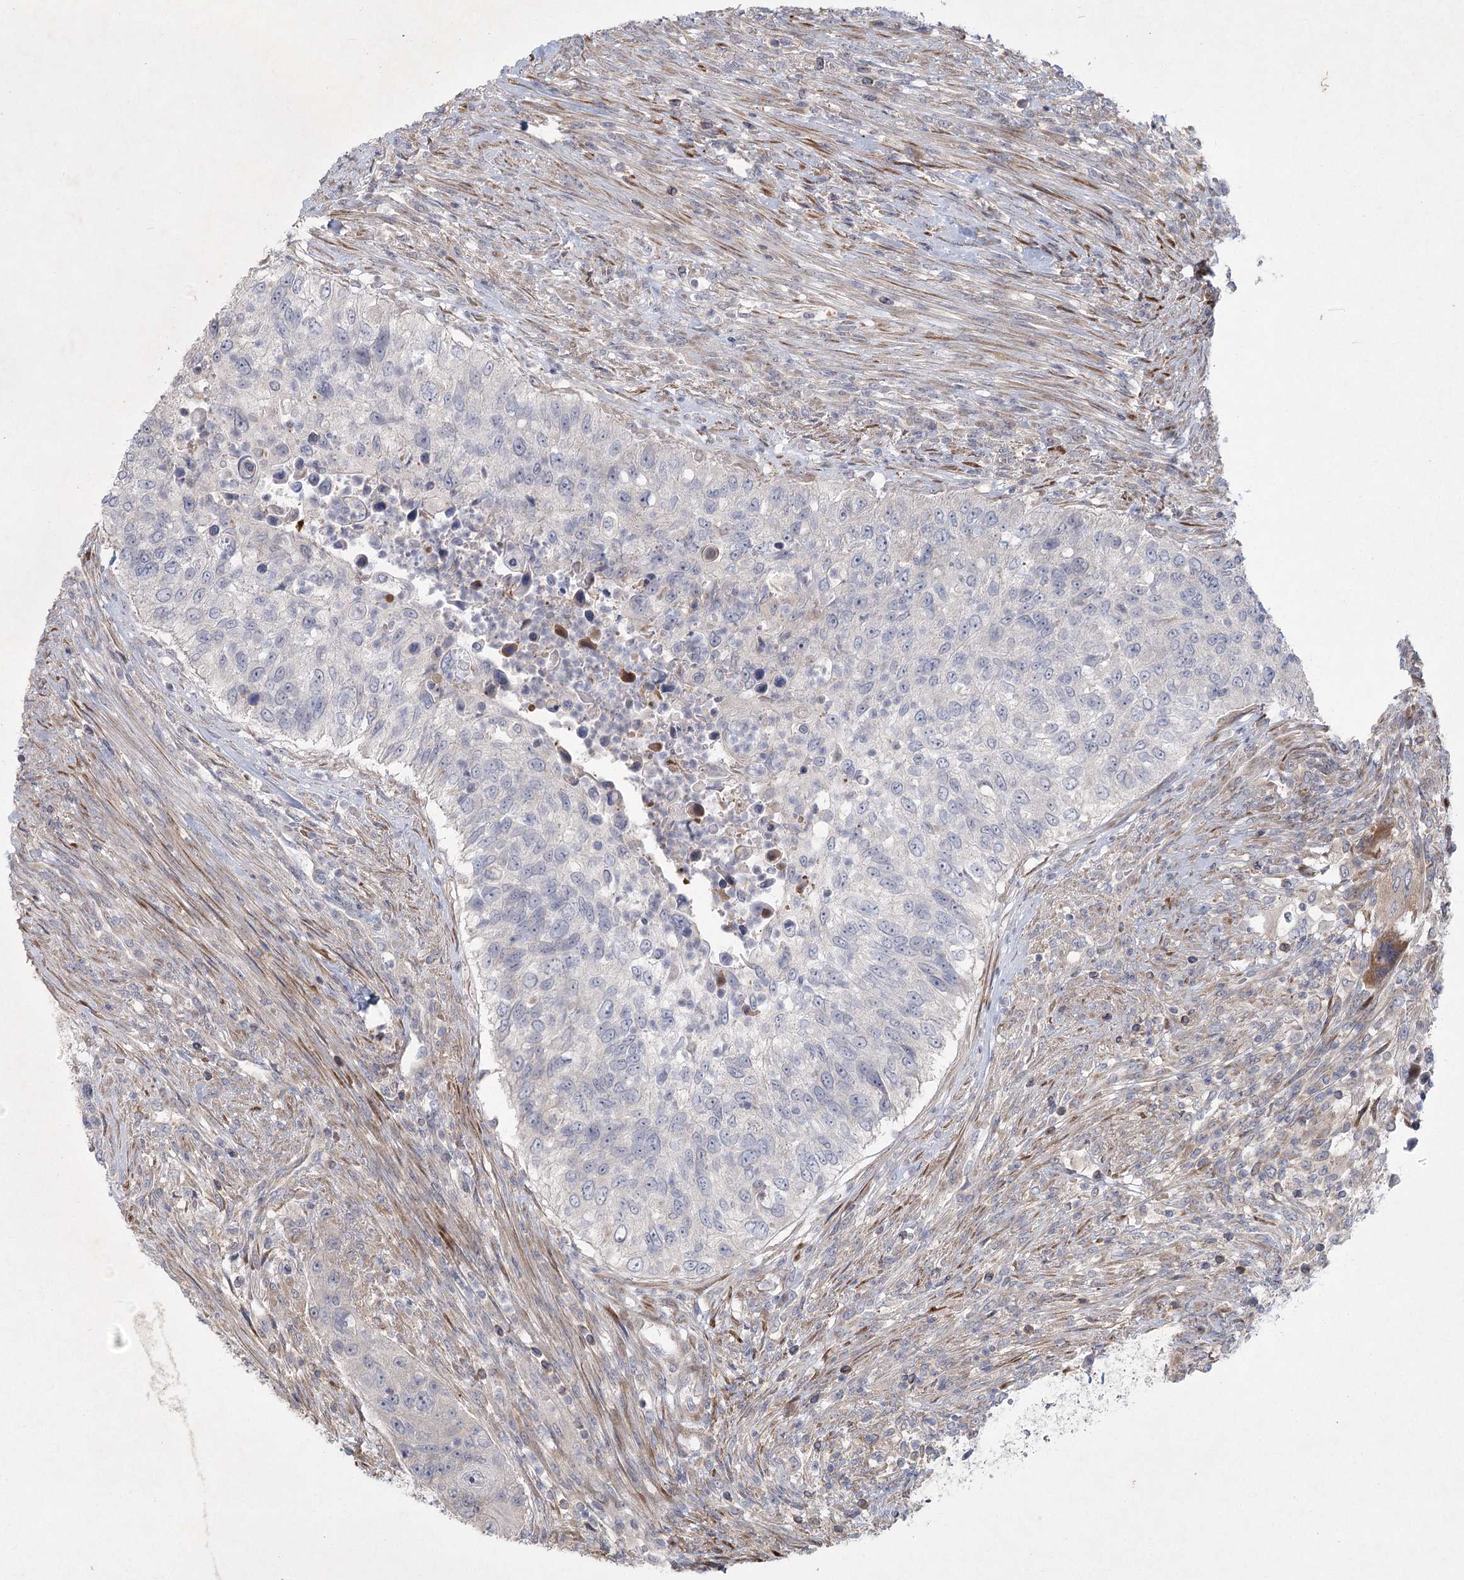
{"staining": {"intensity": "negative", "quantity": "none", "location": "none"}, "tissue": "urothelial cancer", "cell_type": "Tumor cells", "image_type": "cancer", "snomed": [{"axis": "morphology", "description": "Urothelial carcinoma, High grade"}, {"axis": "topography", "description": "Urinary bladder"}], "caption": "High magnification brightfield microscopy of urothelial cancer stained with DAB (brown) and counterstained with hematoxylin (blue): tumor cells show no significant positivity. The staining was performed using DAB to visualize the protein expression in brown, while the nuclei were stained in blue with hematoxylin (Magnification: 20x).", "gene": "FAM110C", "patient": {"sex": "female", "age": 60}}